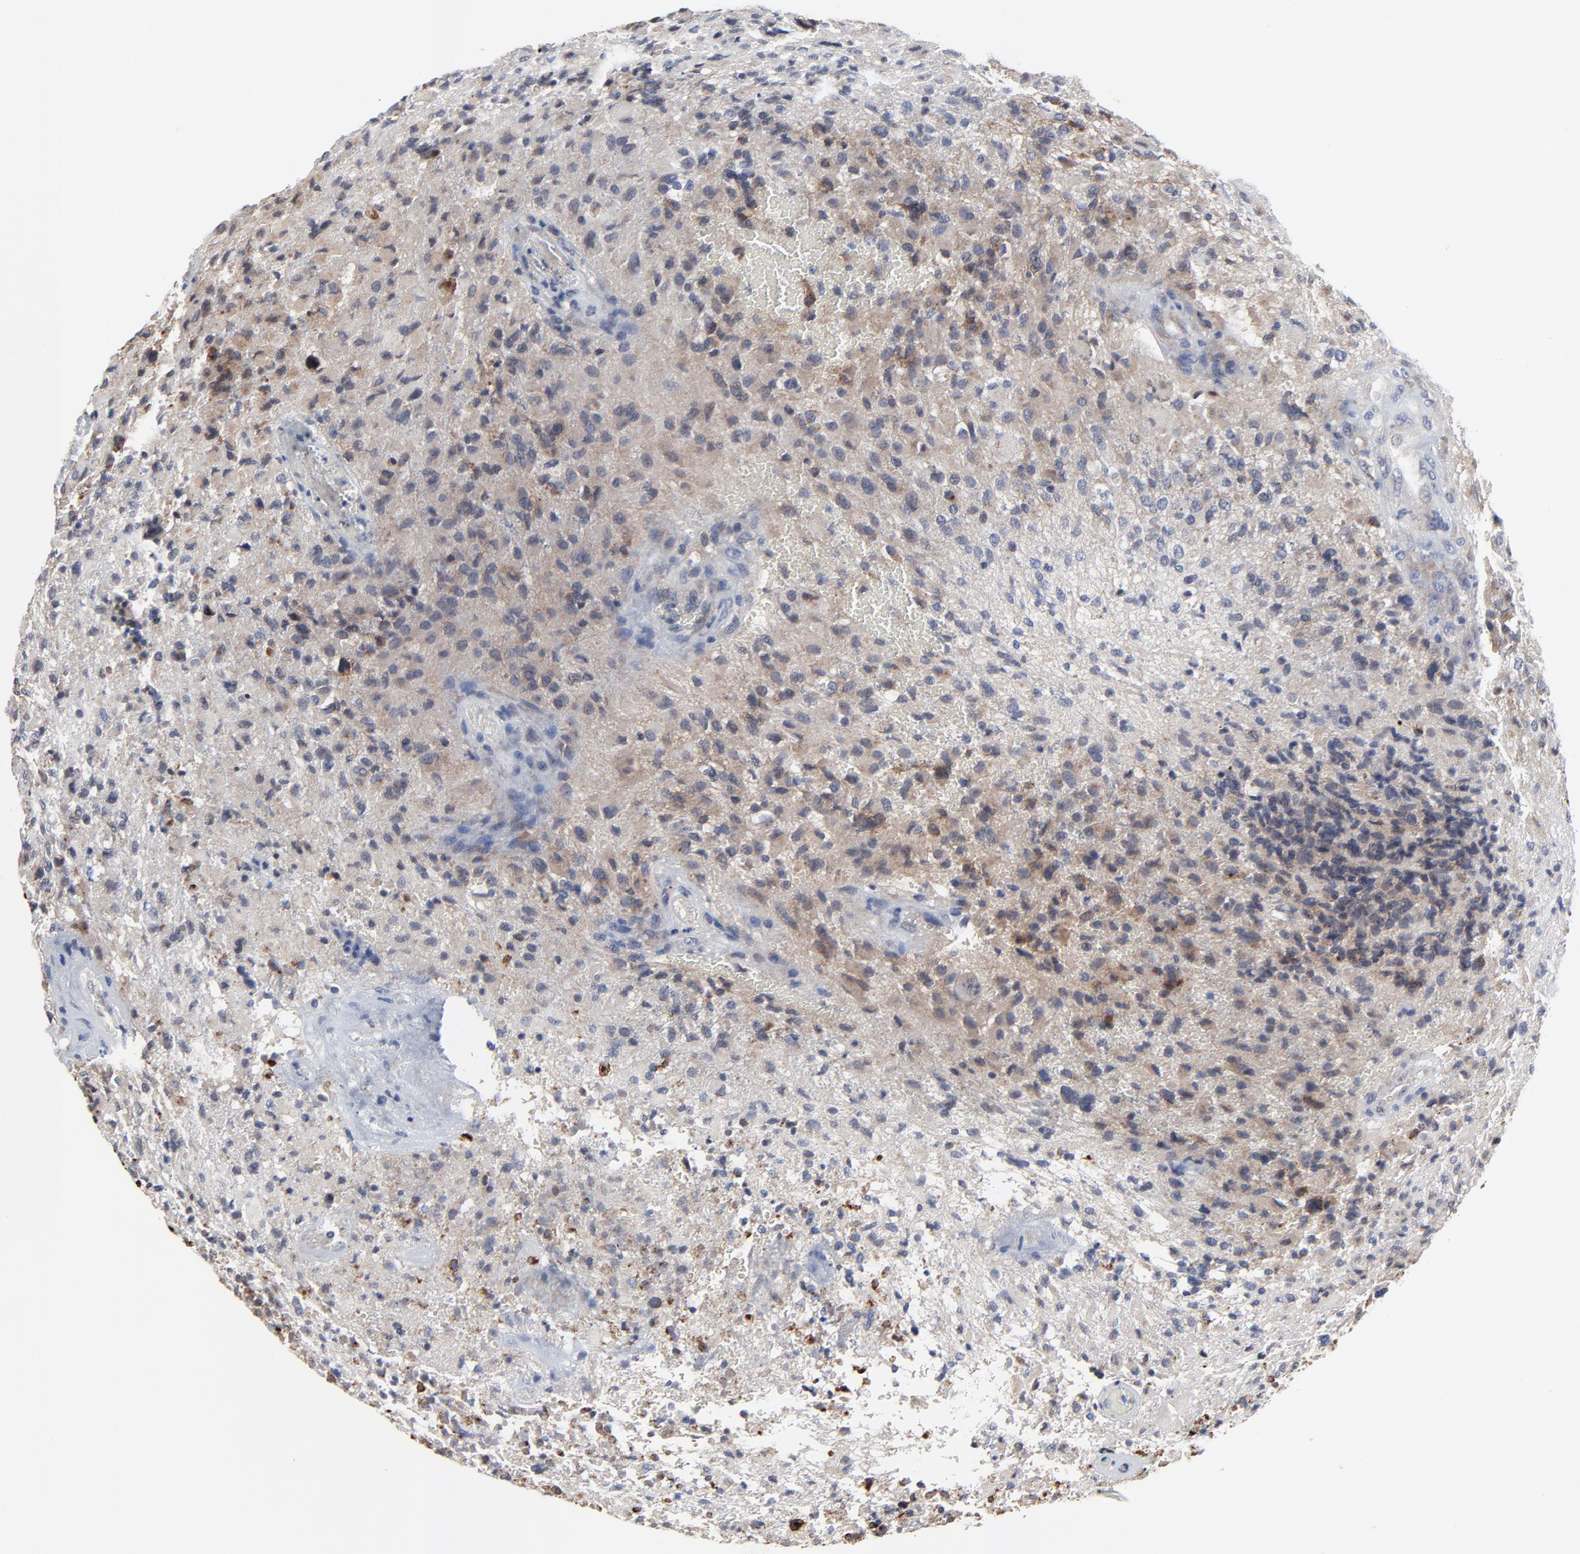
{"staining": {"intensity": "moderate", "quantity": "25%-75%", "location": "cytoplasmic/membranous"}, "tissue": "glioma", "cell_type": "Tumor cells", "image_type": "cancer", "snomed": [{"axis": "morphology", "description": "Glioma, malignant, High grade"}, {"axis": "topography", "description": "Brain"}], "caption": "The micrograph displays a brown stain indicating the presence of a protein in the cytoplasmic/membranous of tumor cells in glioma. (DAB (3,3'-diaminobenzidine) IHC, brown staining for protein, blue staining for nuclei).", "gene": "NLGN3", "patient": {"sex": "male", "age": 69}}